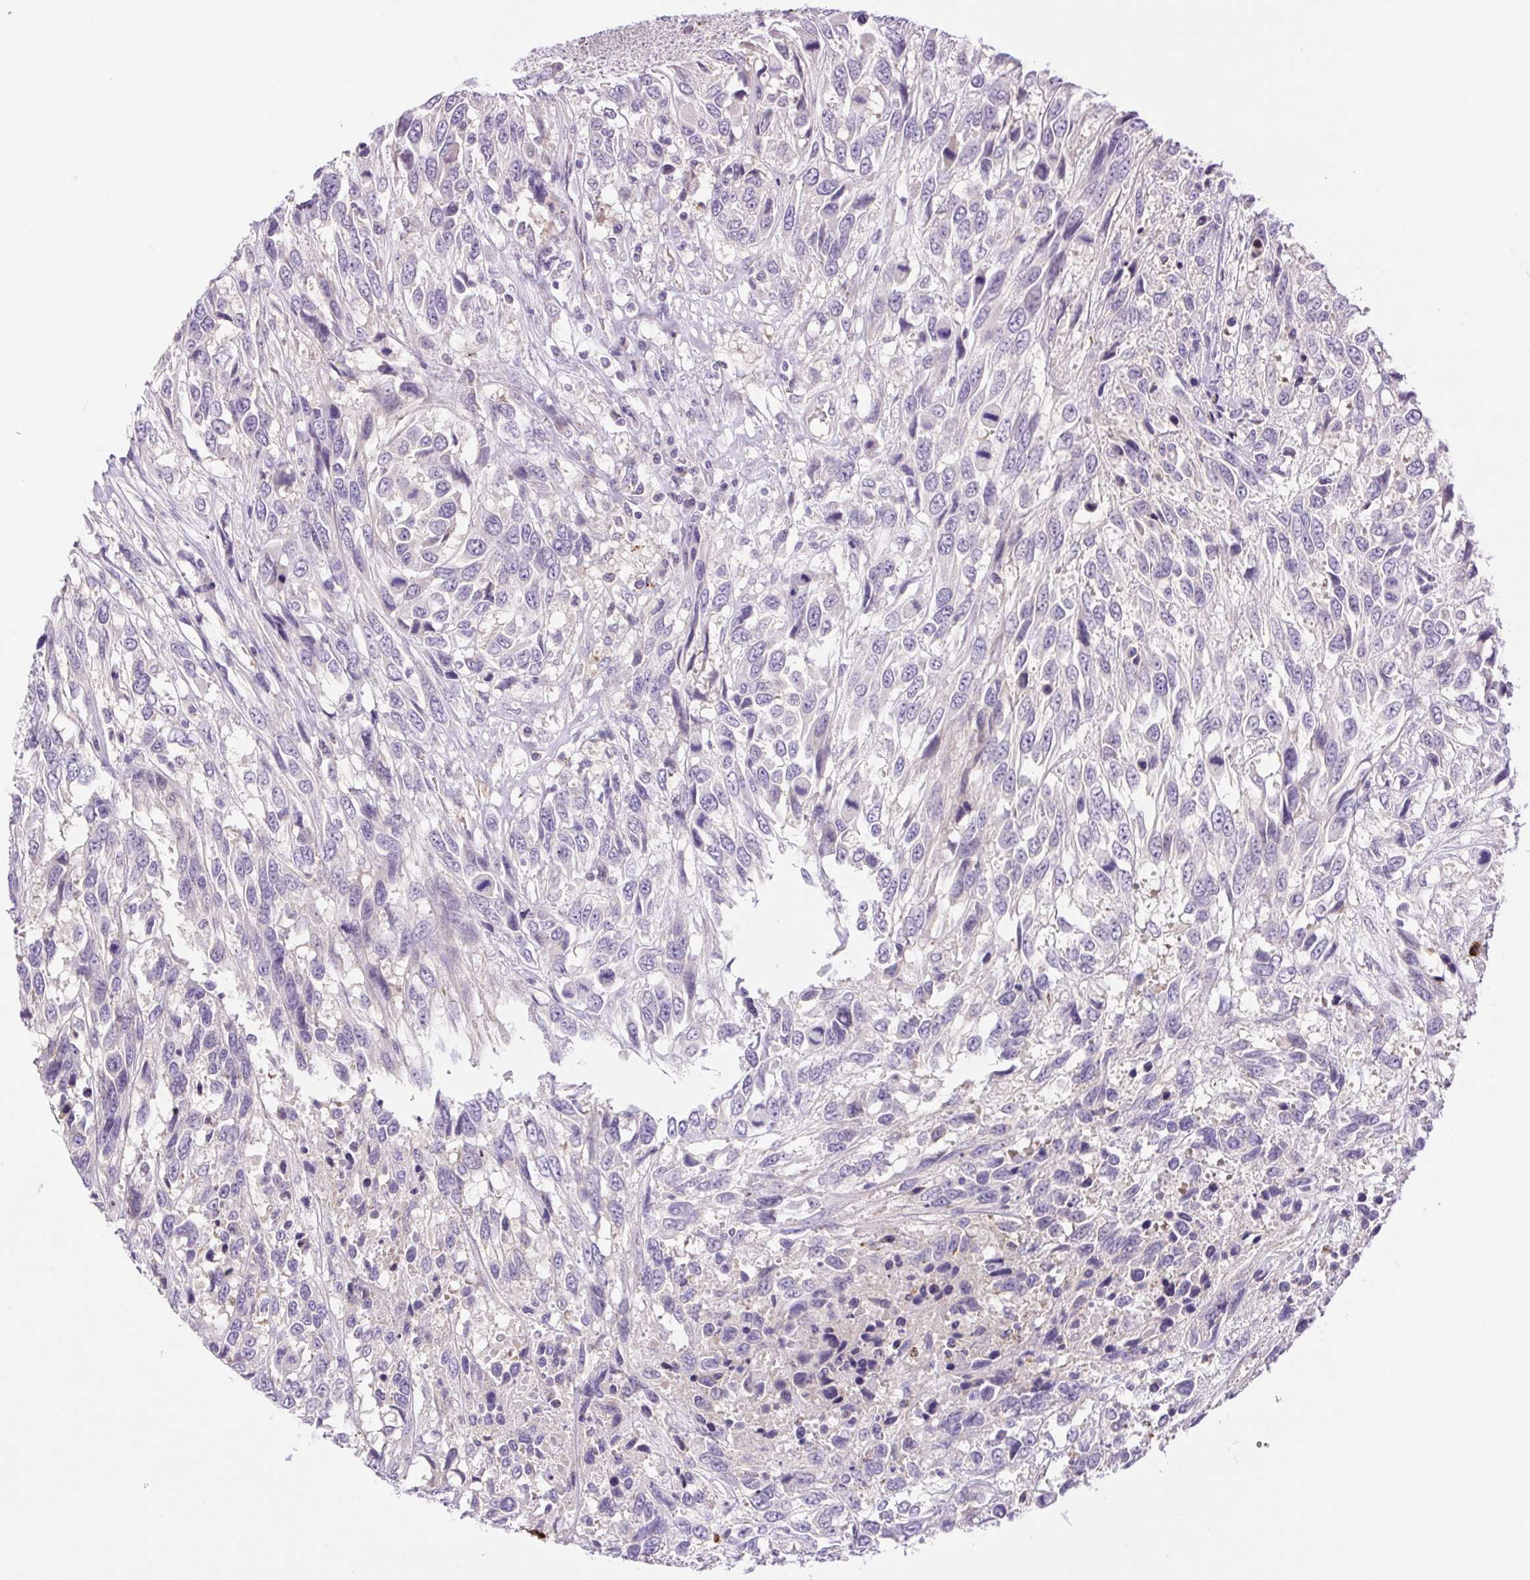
{"staining": {"intensity": "negative", "quantity": "none", "location": "none"}, "tissue": "urothelial cancer", "cell_type": "Tumor cells", "image_type": "cancer", "snomed": [{"axis": "morphology", "description": "Urothelial carcinoma, High grade"}, {"axis": "topography", "description": "Urinary bladder"}], "caption": "Urothelial cancer was stained to show a protein in brown. There is no significant staining in tumor cells.", "gene": "FAM177B", "patient": {"sex": "female", "age": 70}}